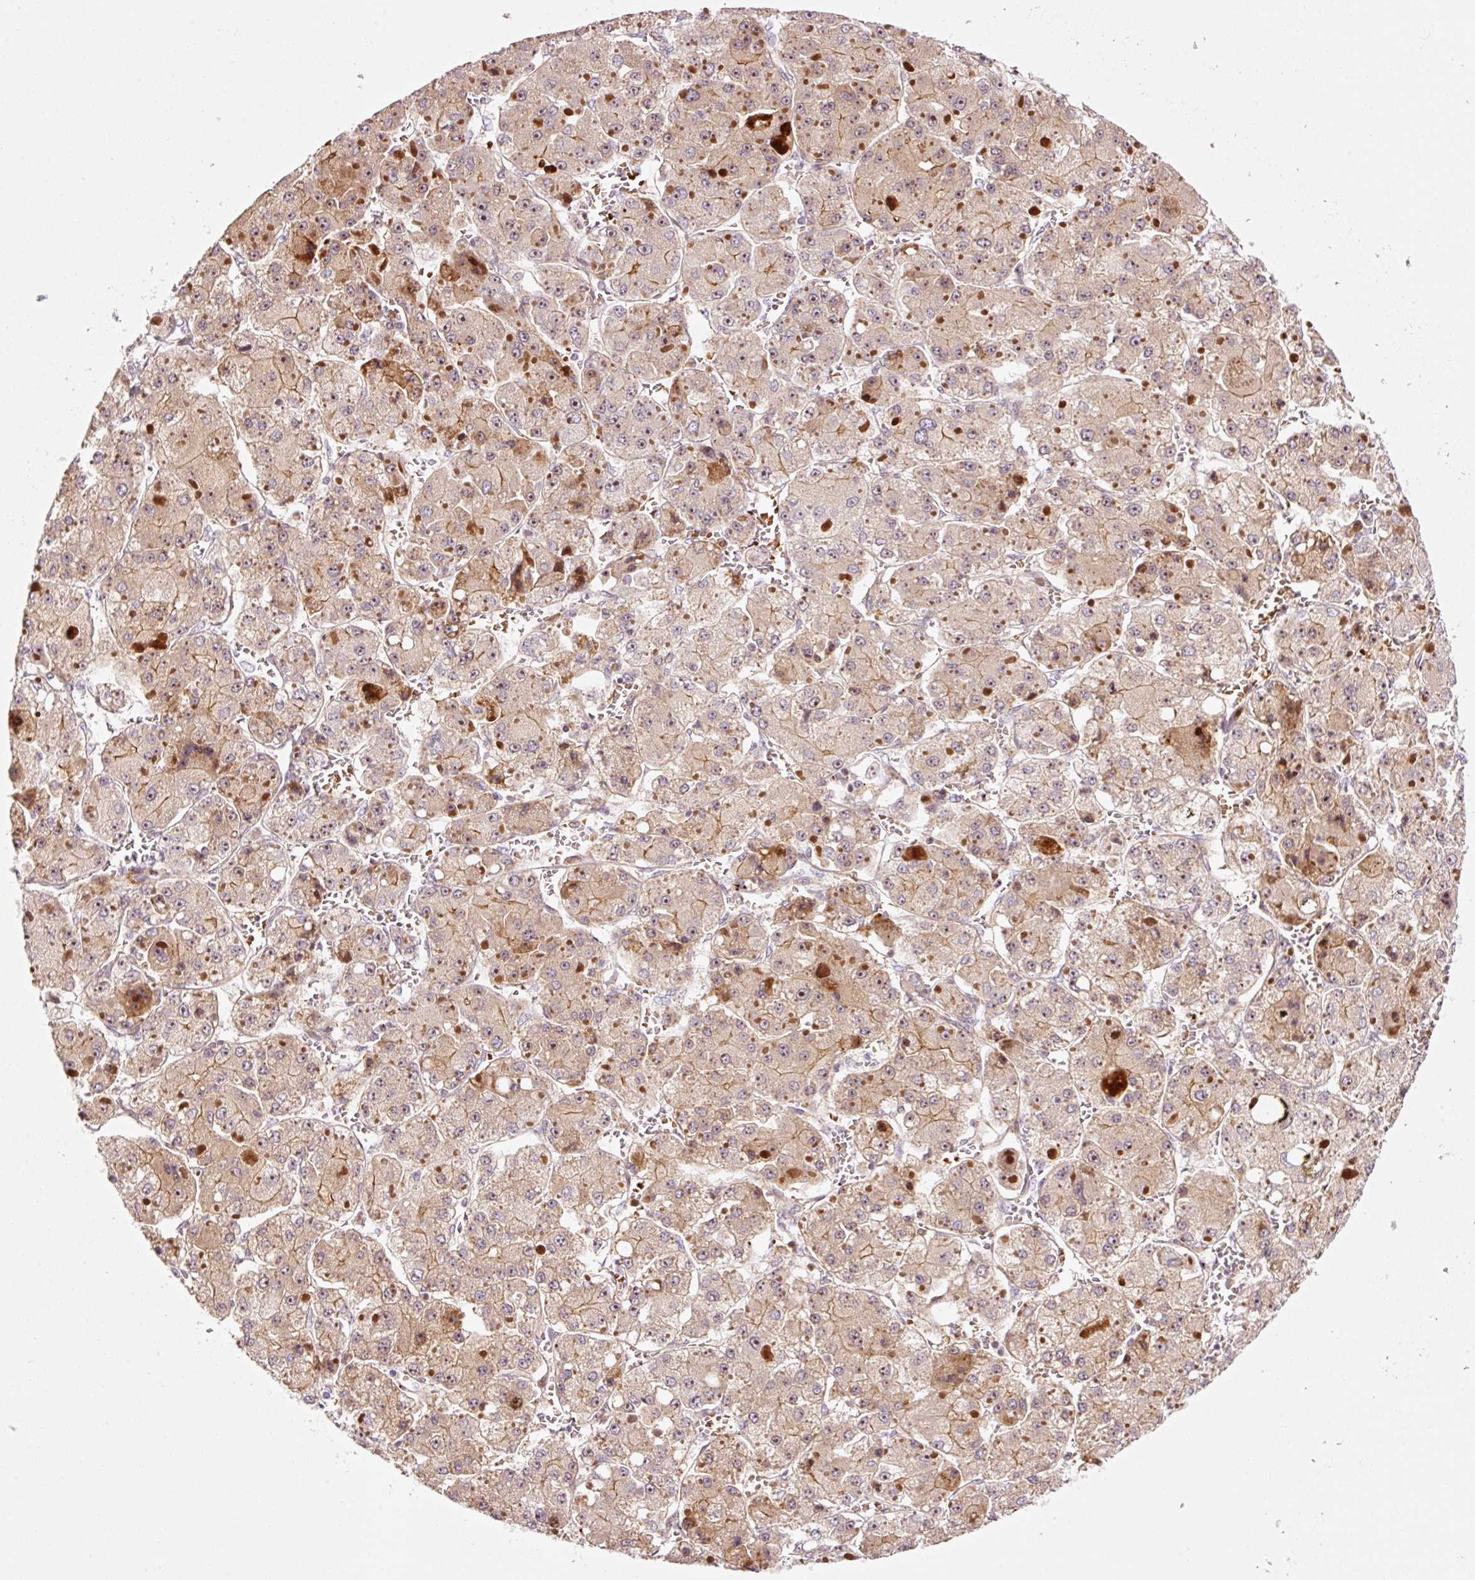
{"staining": {"intensity": "weak", "quantity": "25%-75%", "location": "cytoplasmic/membranous,nuclear"}, "tissue": "liver cancer", "cell_type": "Tumor cells", "image_type": "cancer", "snomed": [{"axis": "morphology", "description": "Carcinoma, Hepatocellular, NOS"}, {"axis": "topography", "description": "Liver"}], "caption": "Protein analysis of liver cancer (hepatocellular carcinoma) tissue shows weak cytoplasmic/membranous and nuclear positivity in about 25%-75% of tumor cells. (brown staining indicates protein expression, while blue staining denotes nuclei).", "gene": "ANKRD20A1", "patient": {"sex": "female", "age": 73}}